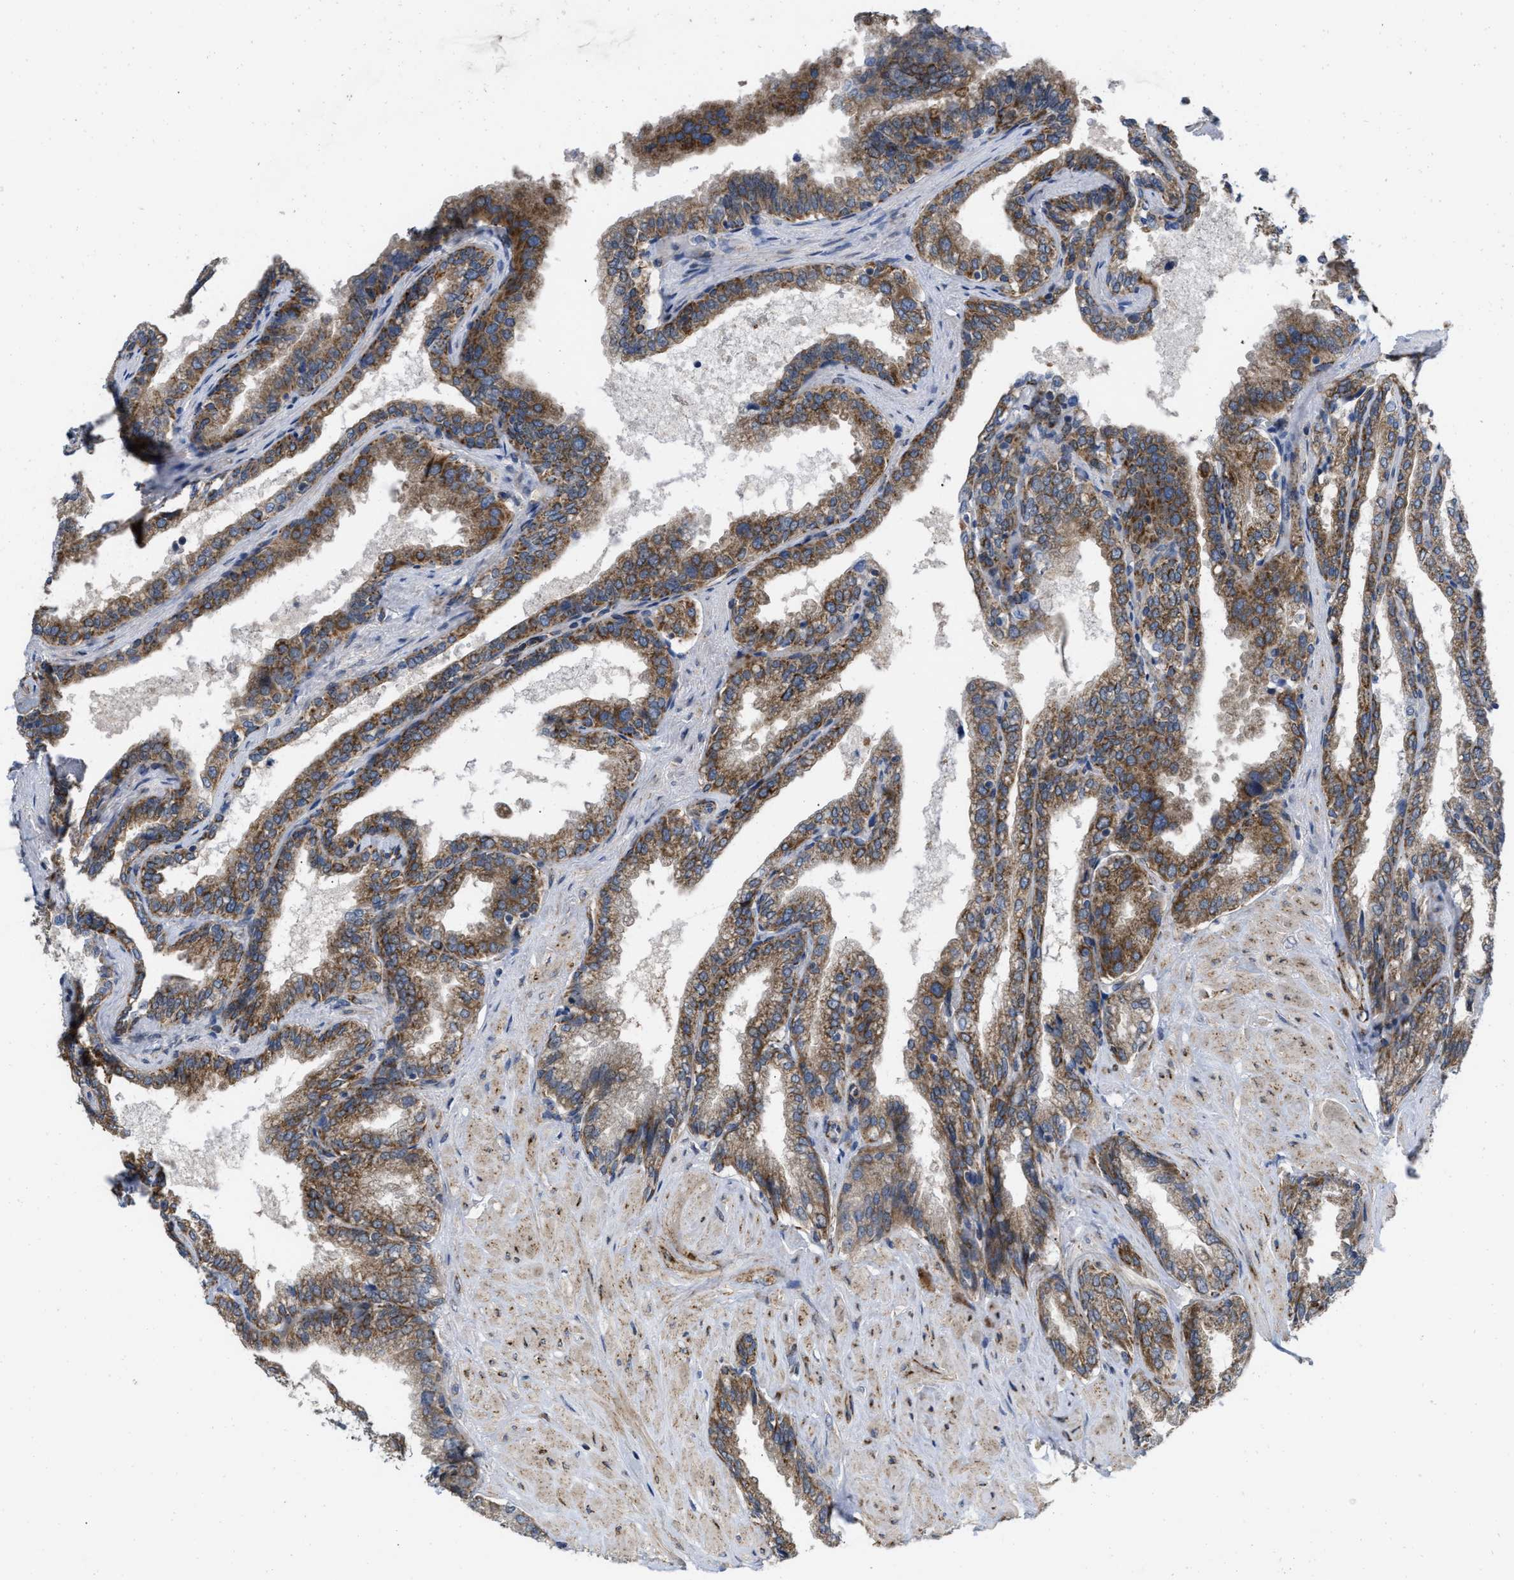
{"staining": {"intensity": "moderate", "quantity": ">75%", "location": "cytoplasmic/membranous"}, "tissue": "seminal vesicle", "cell_type": "Glandular cells", "image_type": "normal", "snomed": [{"axis": "morphology", "description": "Normal tissue, NOS"}, {"axis": "topography", "description": "Seminal veicle"}], "caption": "Immunohistochemical staining of unremarkable human seminal vesicle shows moderate cytoplasmic/membranous protein positivity in about >75% of glandular cells.", "gene": "AKAP1", "patient": {"sex": "male", "age": 46}}